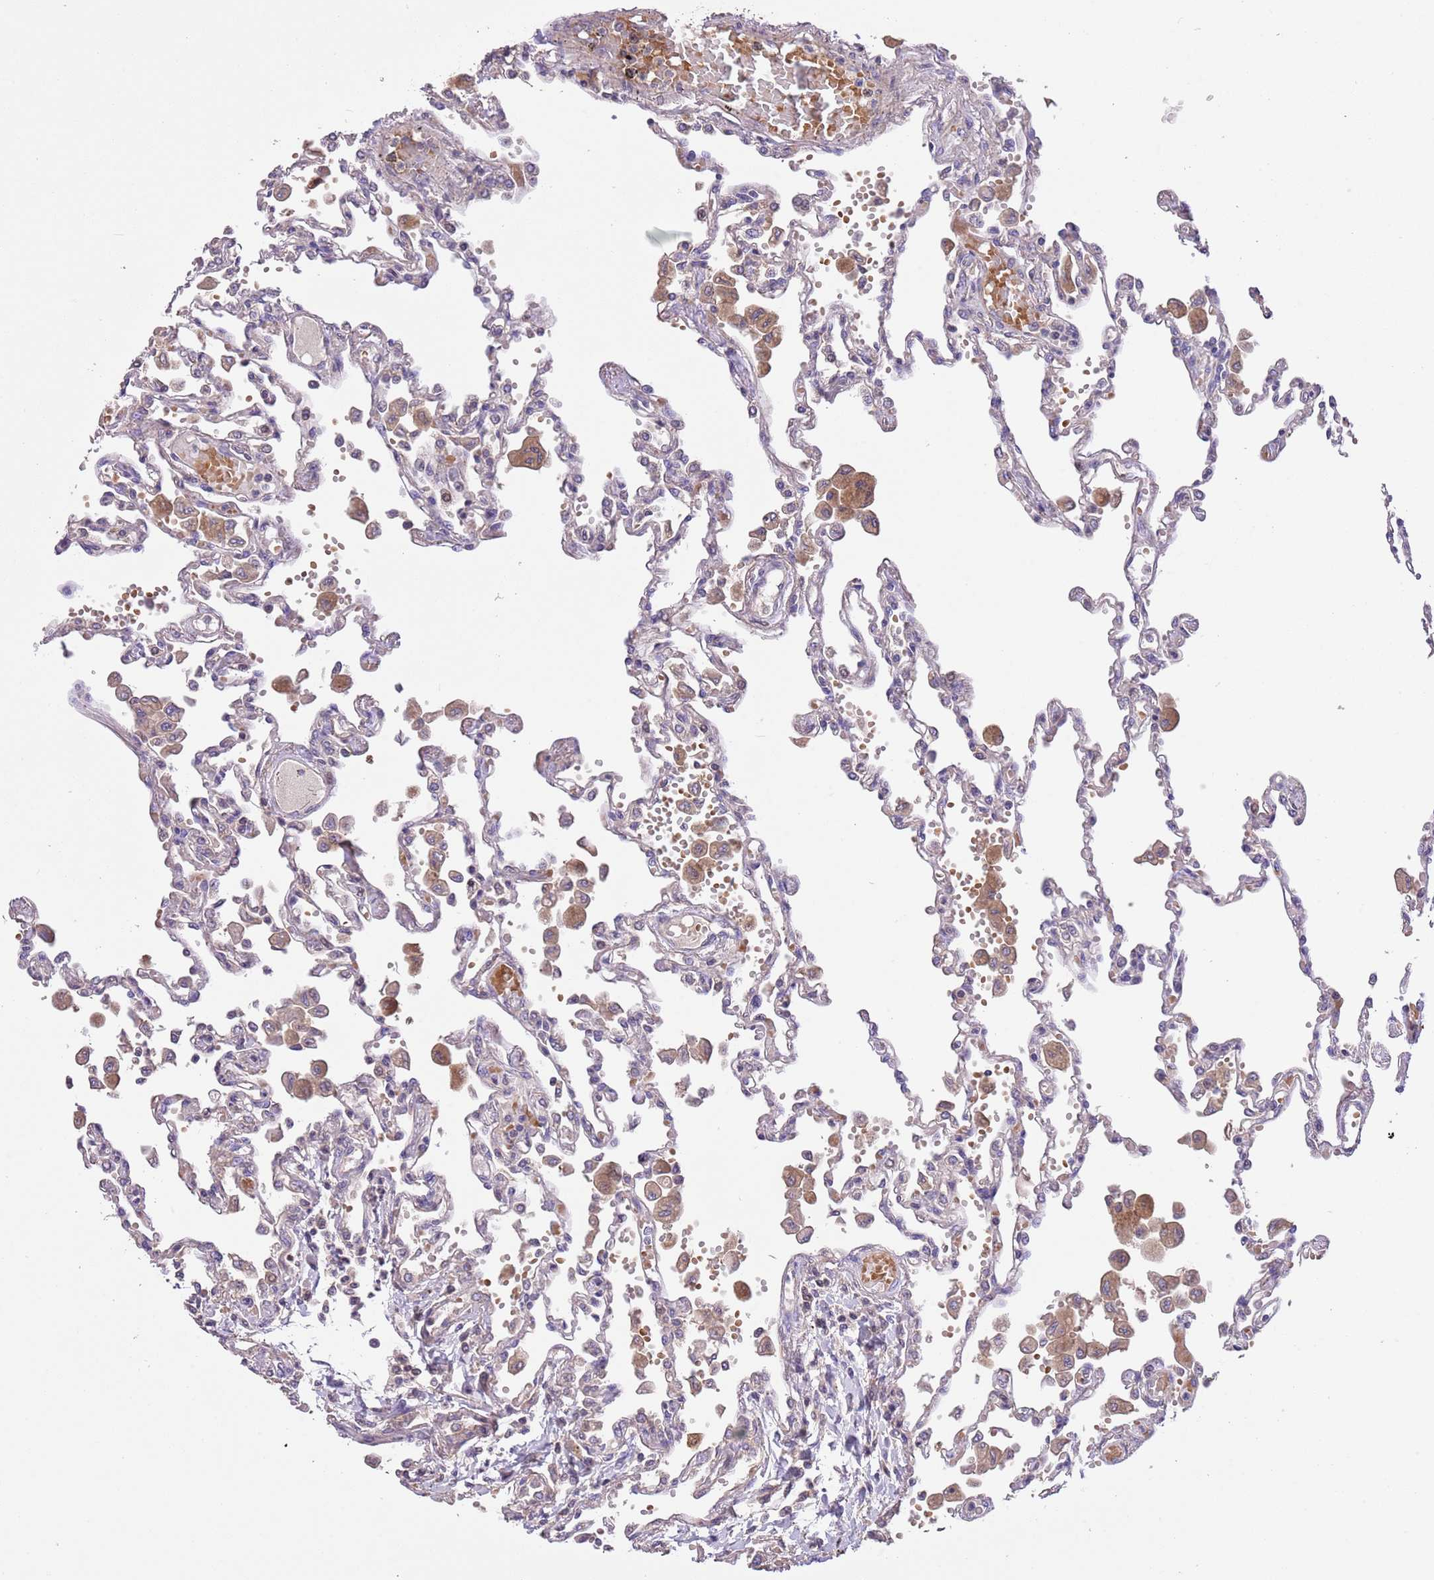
{"staining": {"intensity": "negative", "quantity": "none", "location": "none"}, "tissue": "lung", "cell_type": "Alveolar cells", "image_type": "normal", "snomed": [{"axis": "morphology", "description": "Normal tissue, NOS"}, {"axis": "topography", "description": "Bronchus"}, {"axis": "topography", "description": "Lung"}], "caption": "DAB (3,3'-diaminobenzidine) immunohistochemical staining of normal human lung demonstrates no significant positivity in alveolar cells.", "gene": "FAM89B", "patient": {"sex": "female", "age": 49}}